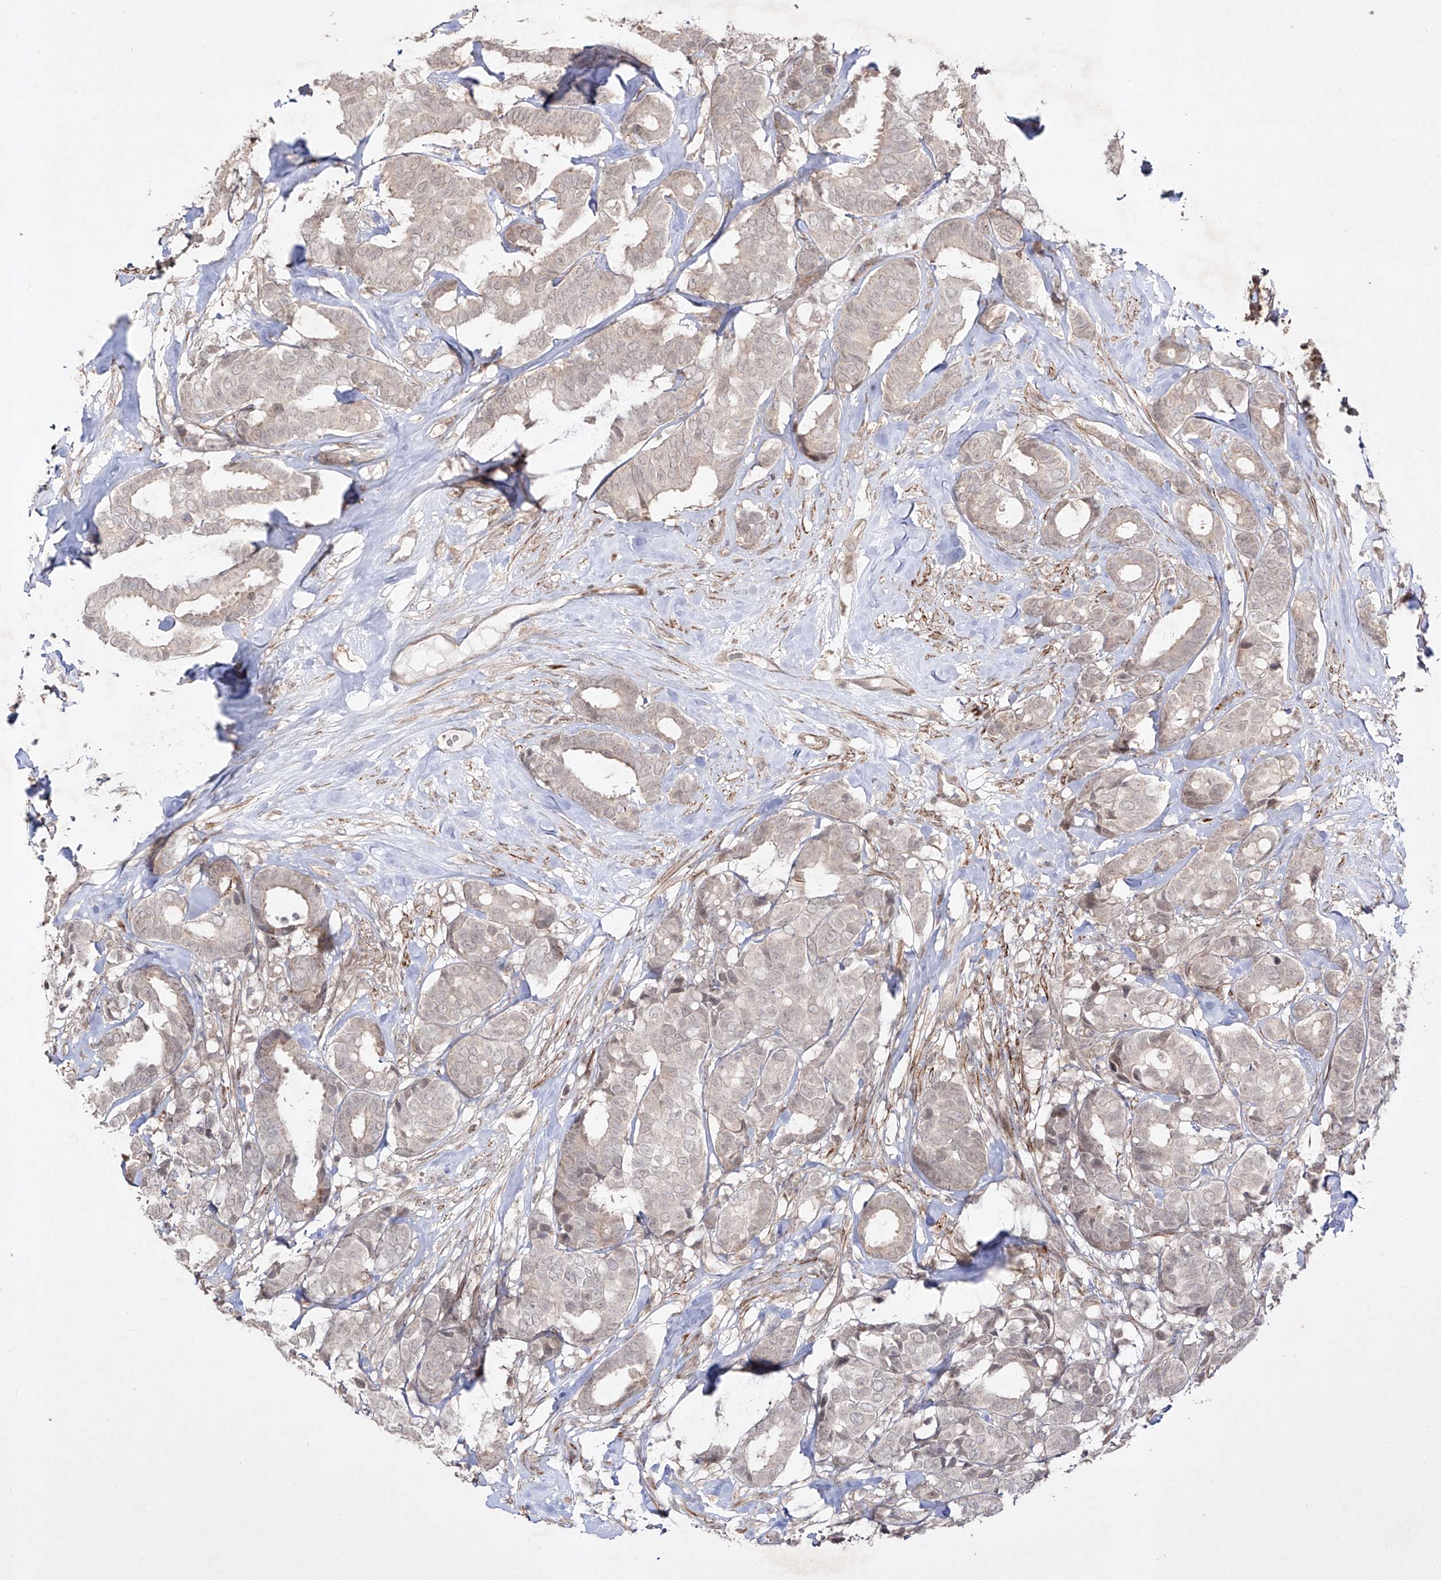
{"staining": {"intensity": "negative", "quantity": "none", "location": "none"}, "tissue": "breast cancer", "cell_type": "Tumor cells", "image_type": "cancer", "snomed": [{"axis": "morphology", "description": "Duct carcinoma"}, {"axis": "topography", "description": "Breast"}], "caption": "This is an immunohistochemistry (IHC) image of human breast cancer. There is no positivity in tumor cells.", "gene": "KDM1B", "patient": {"sex": "female", "age": 87}}